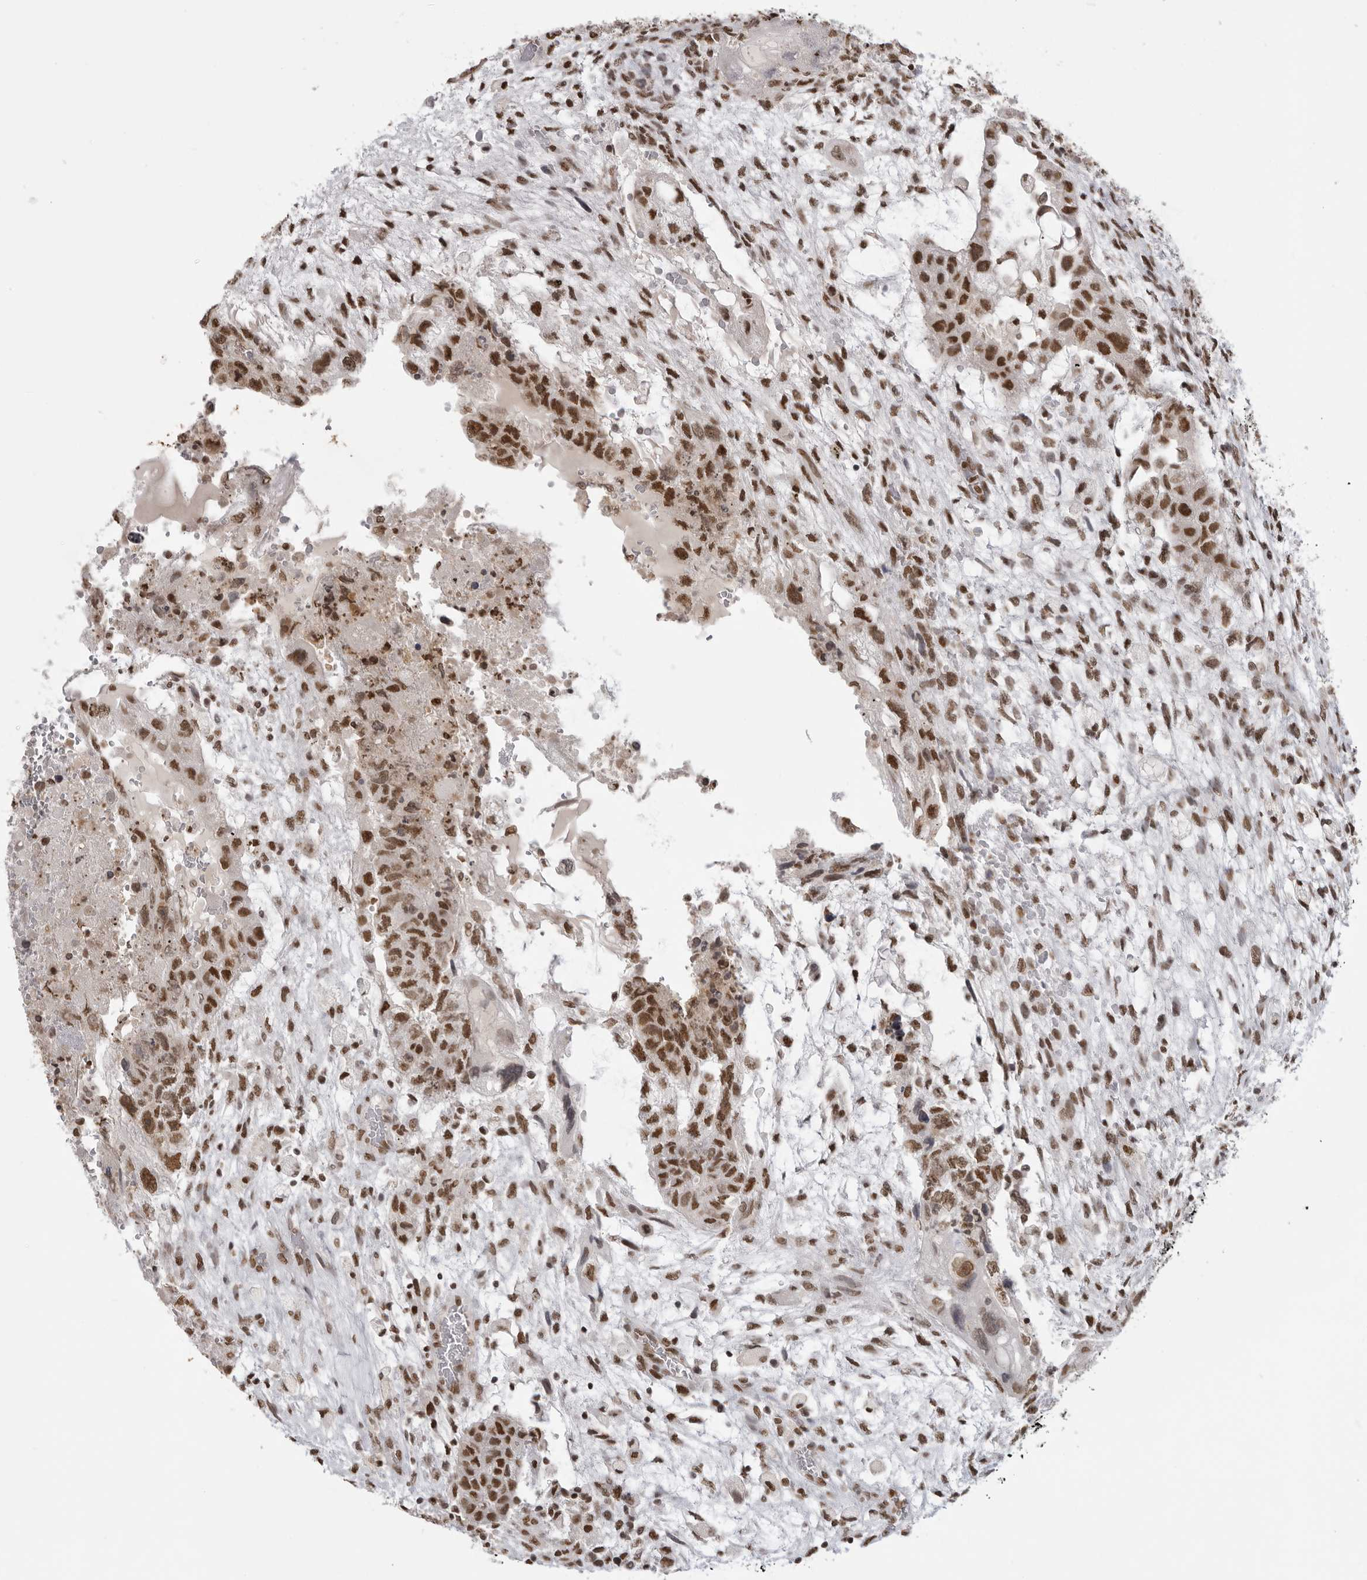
{"staining": {"intensity": "strong", "quantity": ">75%", "location": "nuclear"}, "tissue": "testis cancer", "cell_type": "Tumor cells", "image_type": "cancer", "snomed": [{"axis": "morphology", "description": "Carcinoma, Embryonal, NOS"}, {"axis": "topography", "description": "Testis"}], "caption": "DAB (3,3'-diaminobenzidine) immunohistochemical staining of testis embryonal carcinoma reveals strong nuclear protein expression in approximately >75% of tumor cells. (brown staining indicates protein expression, while blue staining denotes nuclei).", "gene": "RPA2", "patient": {"sex": "male", "age": 36}}